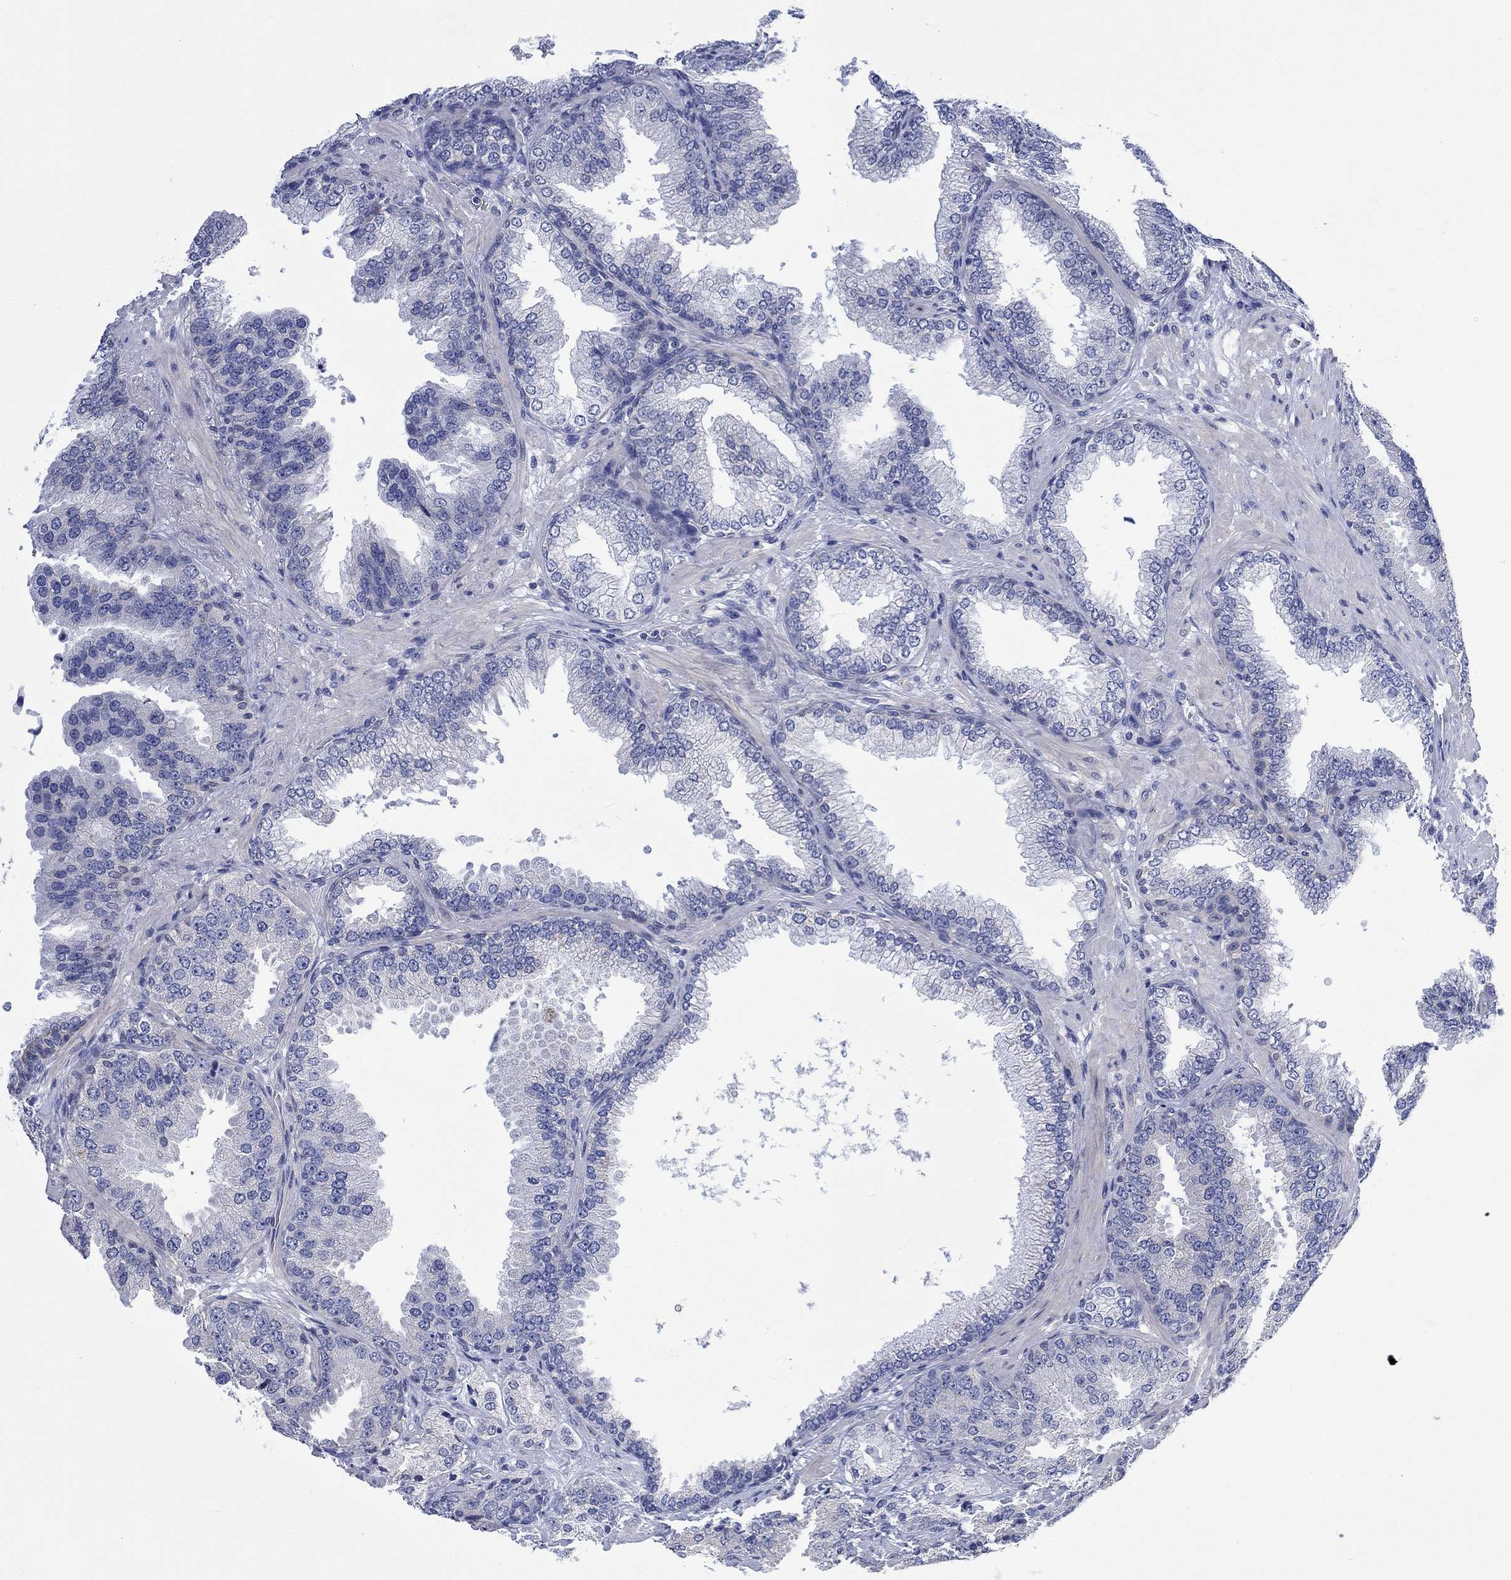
{"staining": {"intensity": "negative", "quantity": "none", "location": "none"}, "tissue": "prostate cancer", "cell_type": "Tumor cells", "image_type": "cancer", "snomed": [{"axis": "morphology", "description": "Adenocarcinoma, Low grade"}, {"axis": "topography", "description": "Prostate"}], "caption": "Histopathology image shows no protein positivity in tumor cells of adenocarcinoma (low-grade) (prostate) tissue.", "gene": "AGRP", "patient": {"sex": "male", "age": 68}}